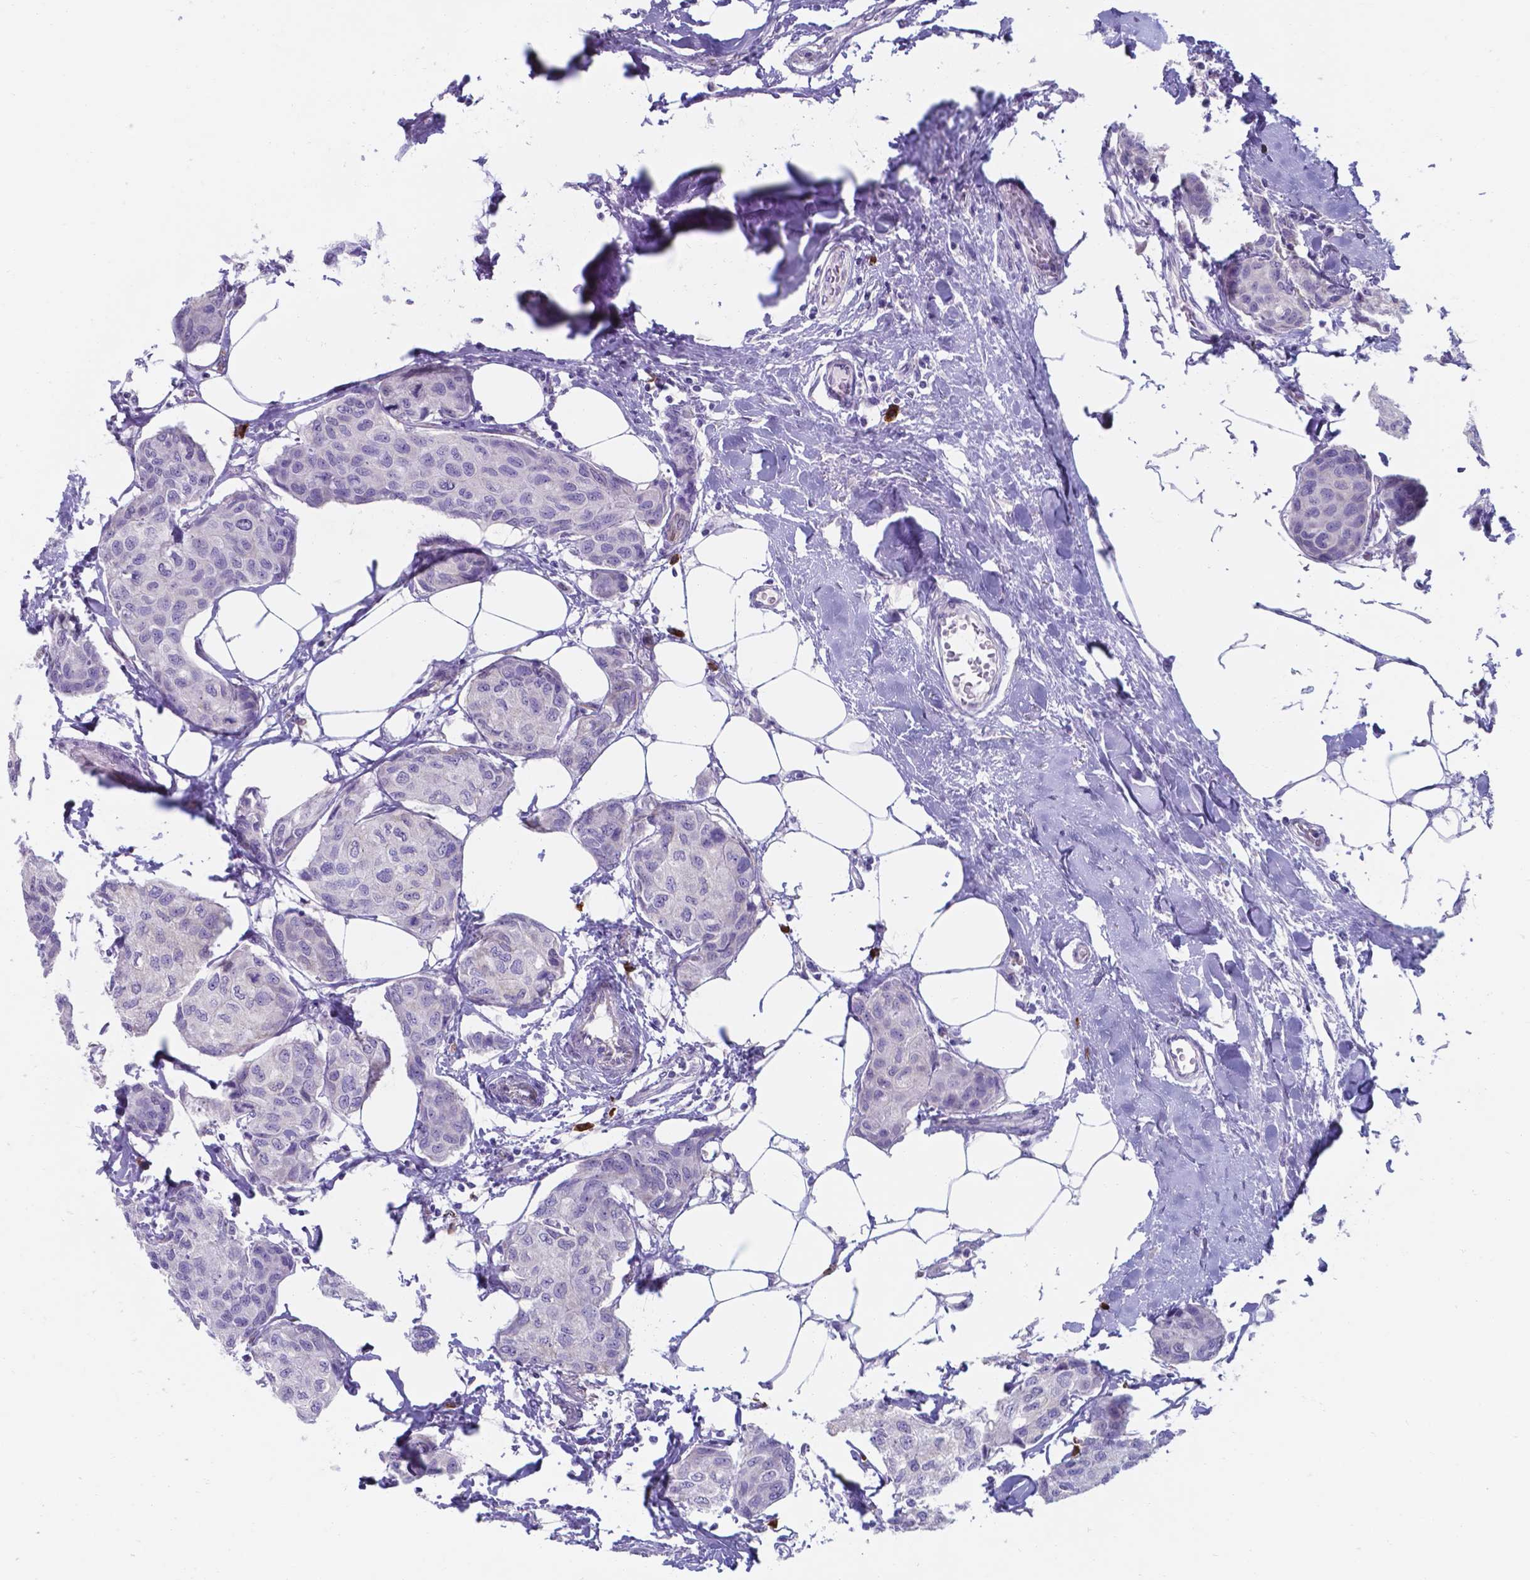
{"staining": {"intensity": "negative", "quantity": "none", "location": "none"}, "tissue": "breast cancer", "cell_type": "Tumor cells", "image_type": "cancer", "snomed": [{"axis": "morphology", "description": "Duct carcinoma"}, {"axis": "topography", "description": "Breast"}], "caption": "This is an IHC micrograph of human breast cancer (invasive ductal carcinoma). There is no expression in tumor cells.", "gene": "UBE2J1", "patient": {"sex": "female", "age": 80}}